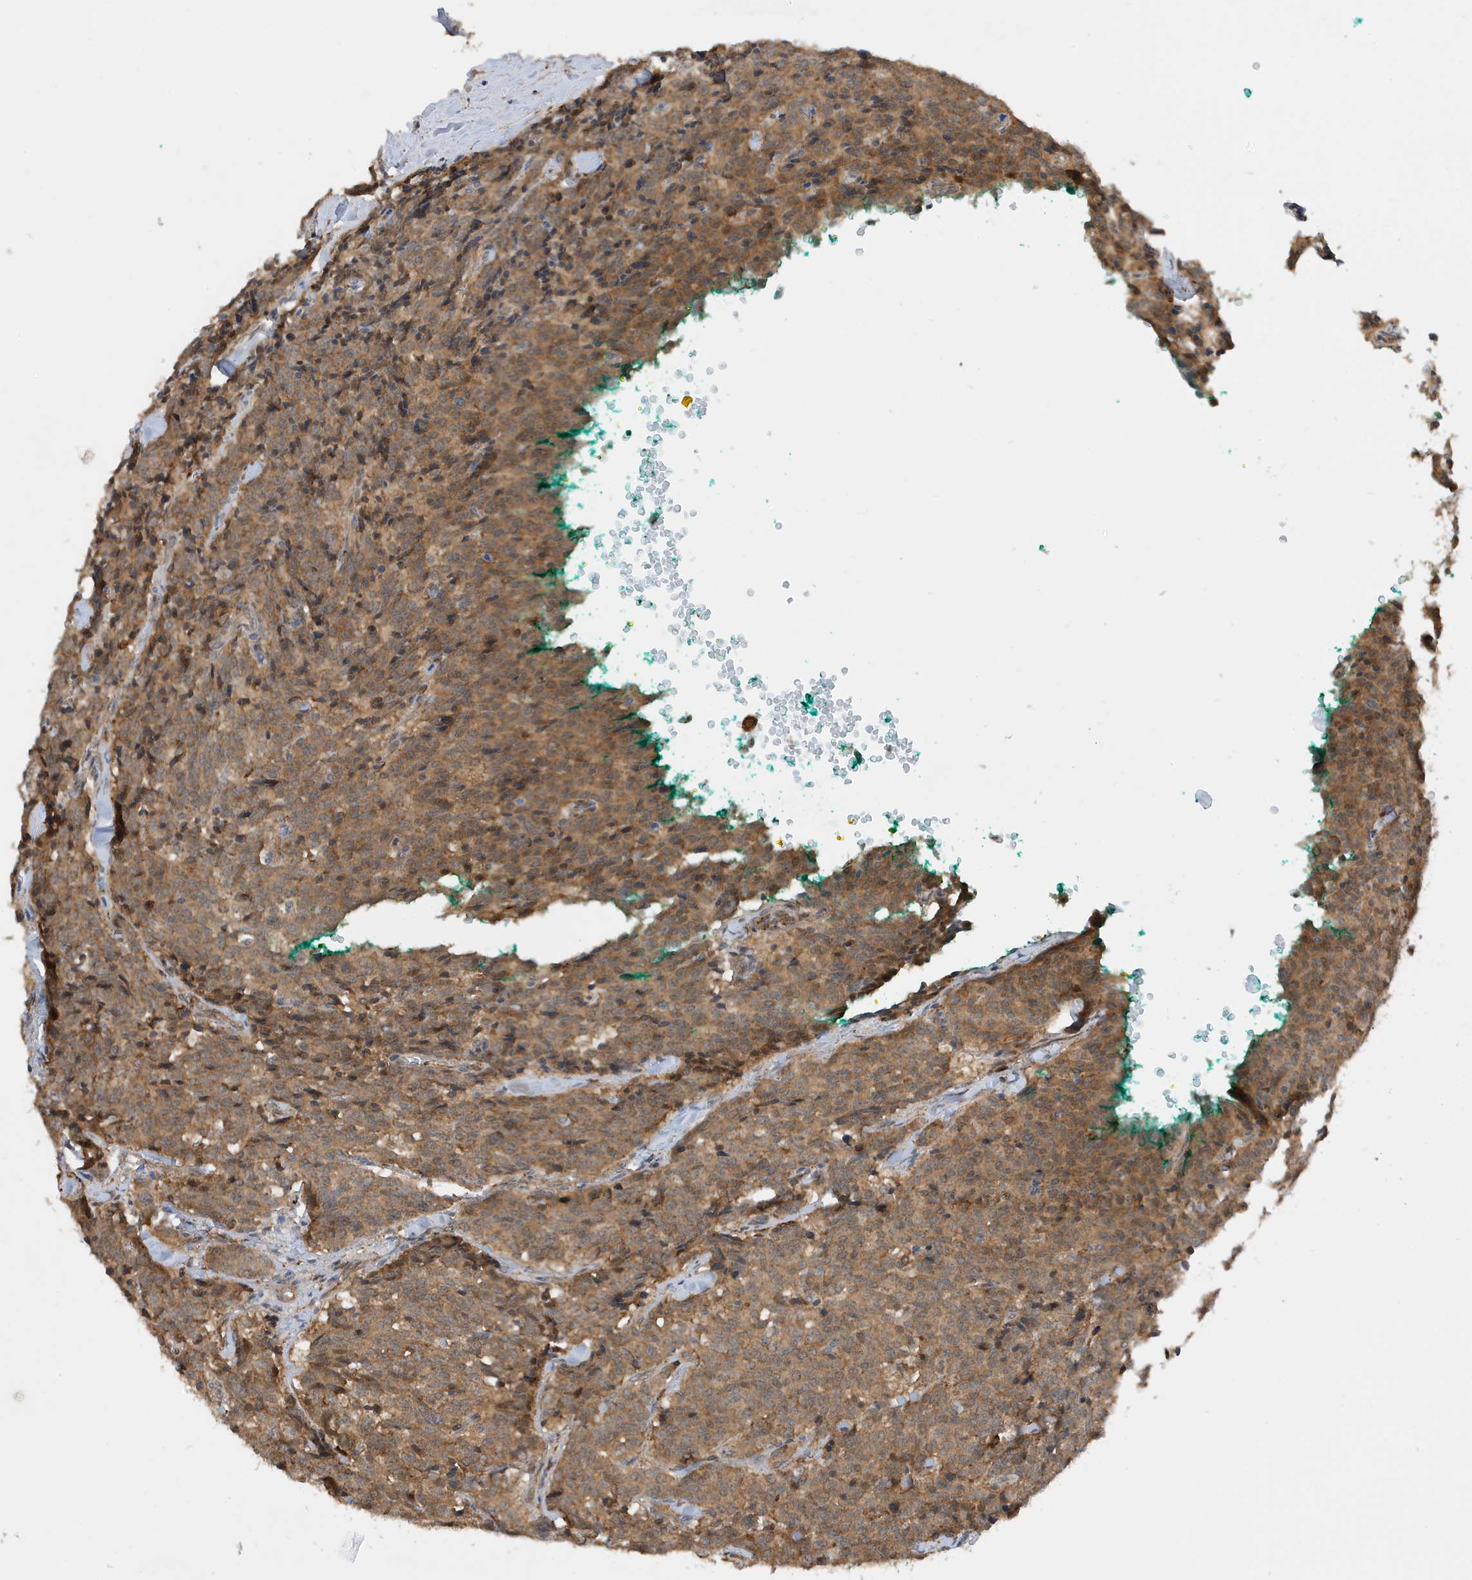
{"staining": {"intensity": "moderate", "quantity": ">75%", "location": "cytoplasmic/membranous"}, "tissue": "carcinoid", "cell_type": "Tumor cells", "image_type": "cancer", "snomed": [{"axis": "morphology", "description": "Carcinoid, malignant, NOS"}, {"axis": "topography", "description": "Lung"}], "caption": "There is medium levels of moderate cytoplasmic/membranous positivity in tumor cells of carcinoid, as demonstrated by immunohistochemical staining (brown color).", "gene": "TATDN3", "patient": {"sex": "female", "age": 46}}